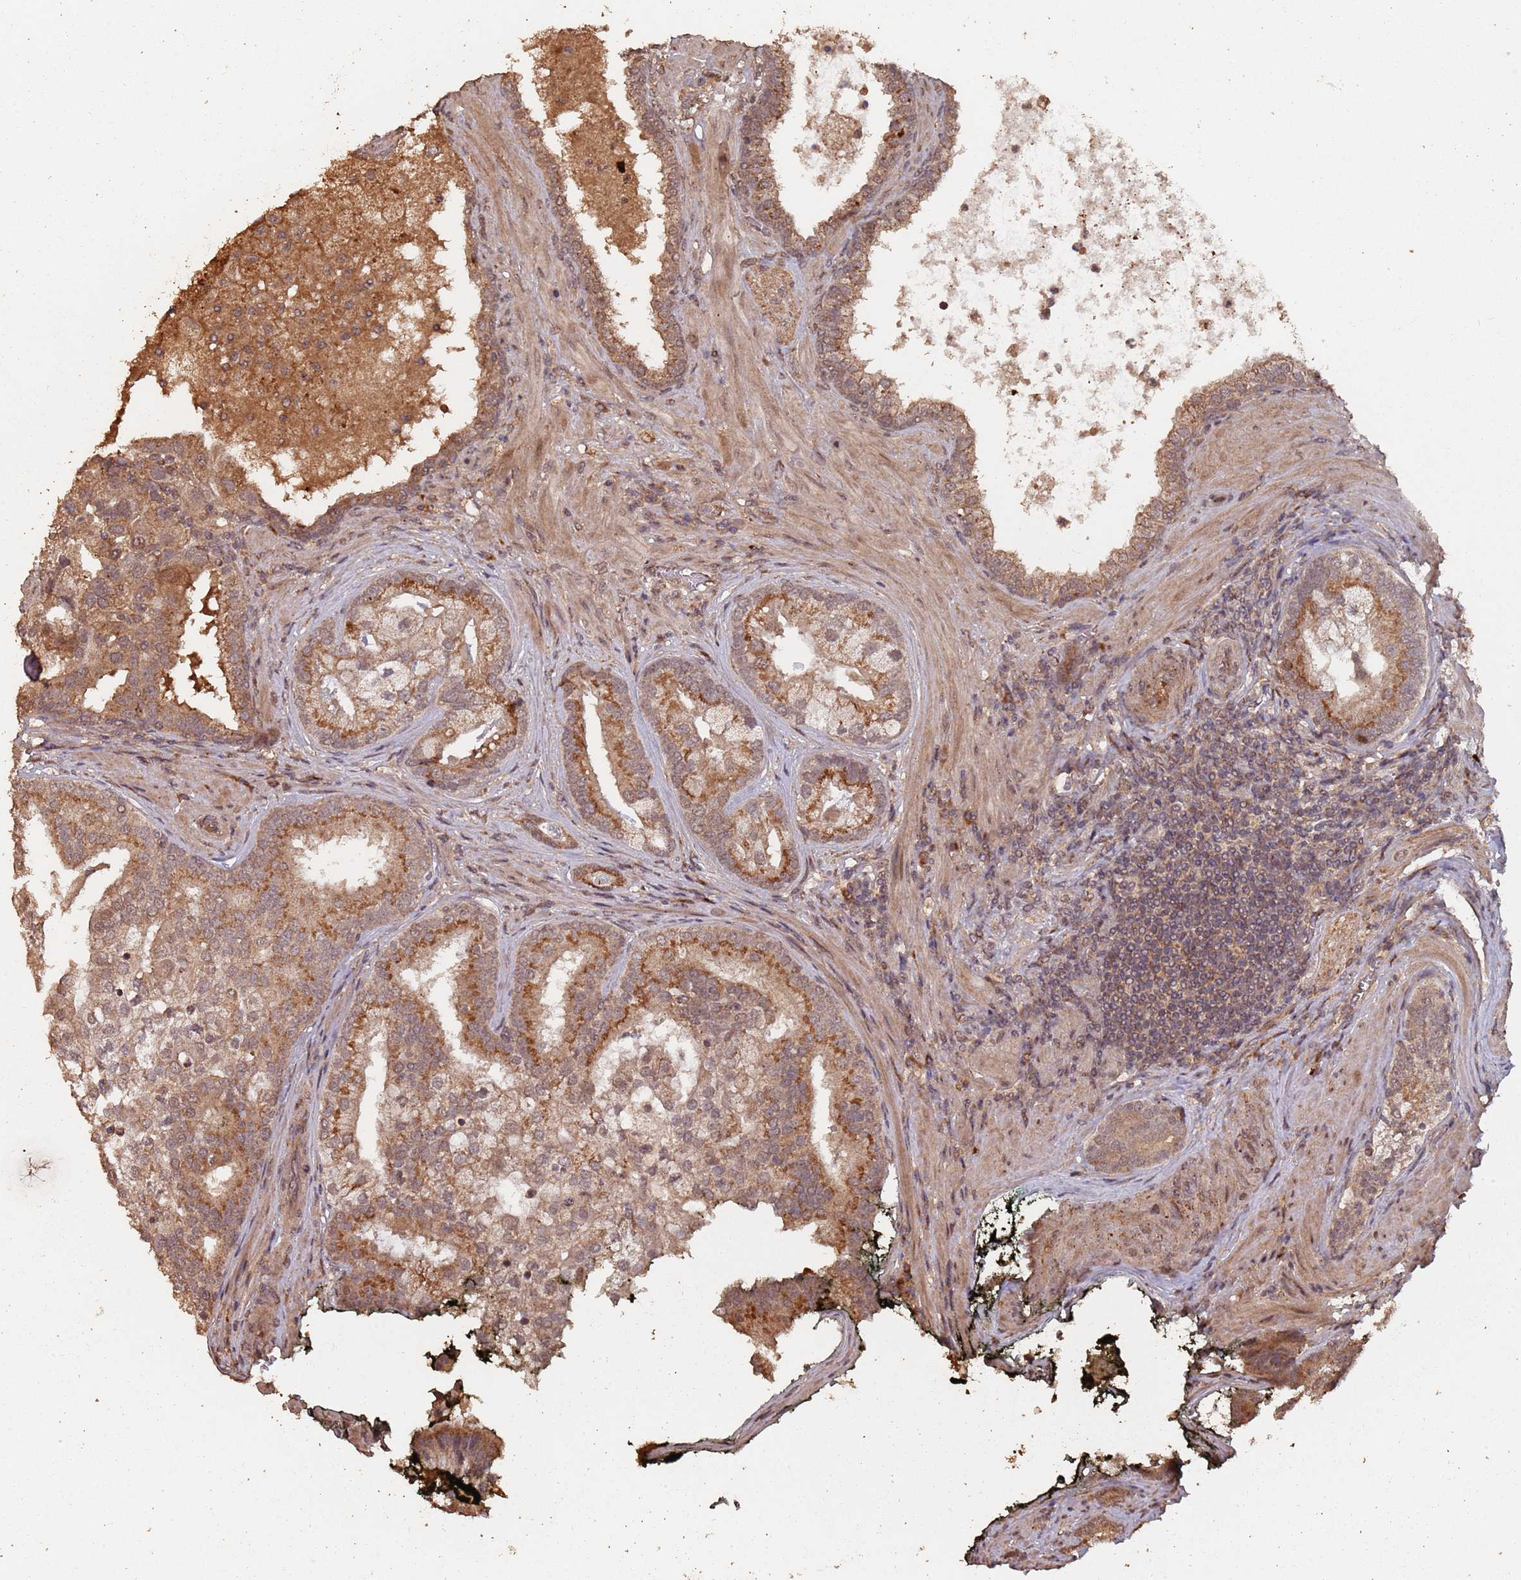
{"staining": {"intensity": "moderate", "quantity": ">75%", "location": "cytoplasmic/membranous"}, "tissue": "prostate cancer", "cell_type": "Tumor cells", "image_type": "cancer", "snomed": [{"axis": "morphology", "description": "Adenocarcinoma, High grade"}, {"axis": "topography", "description": "Prostate"}], "caption": "Brown immunohistochemical staining in prostate cancer demonstrates moderate cytoplasmic/membranous staining in about >75% of tumor cells.", "gene": "FRAT1", "patient": {"sex": "male", "age": 55}}